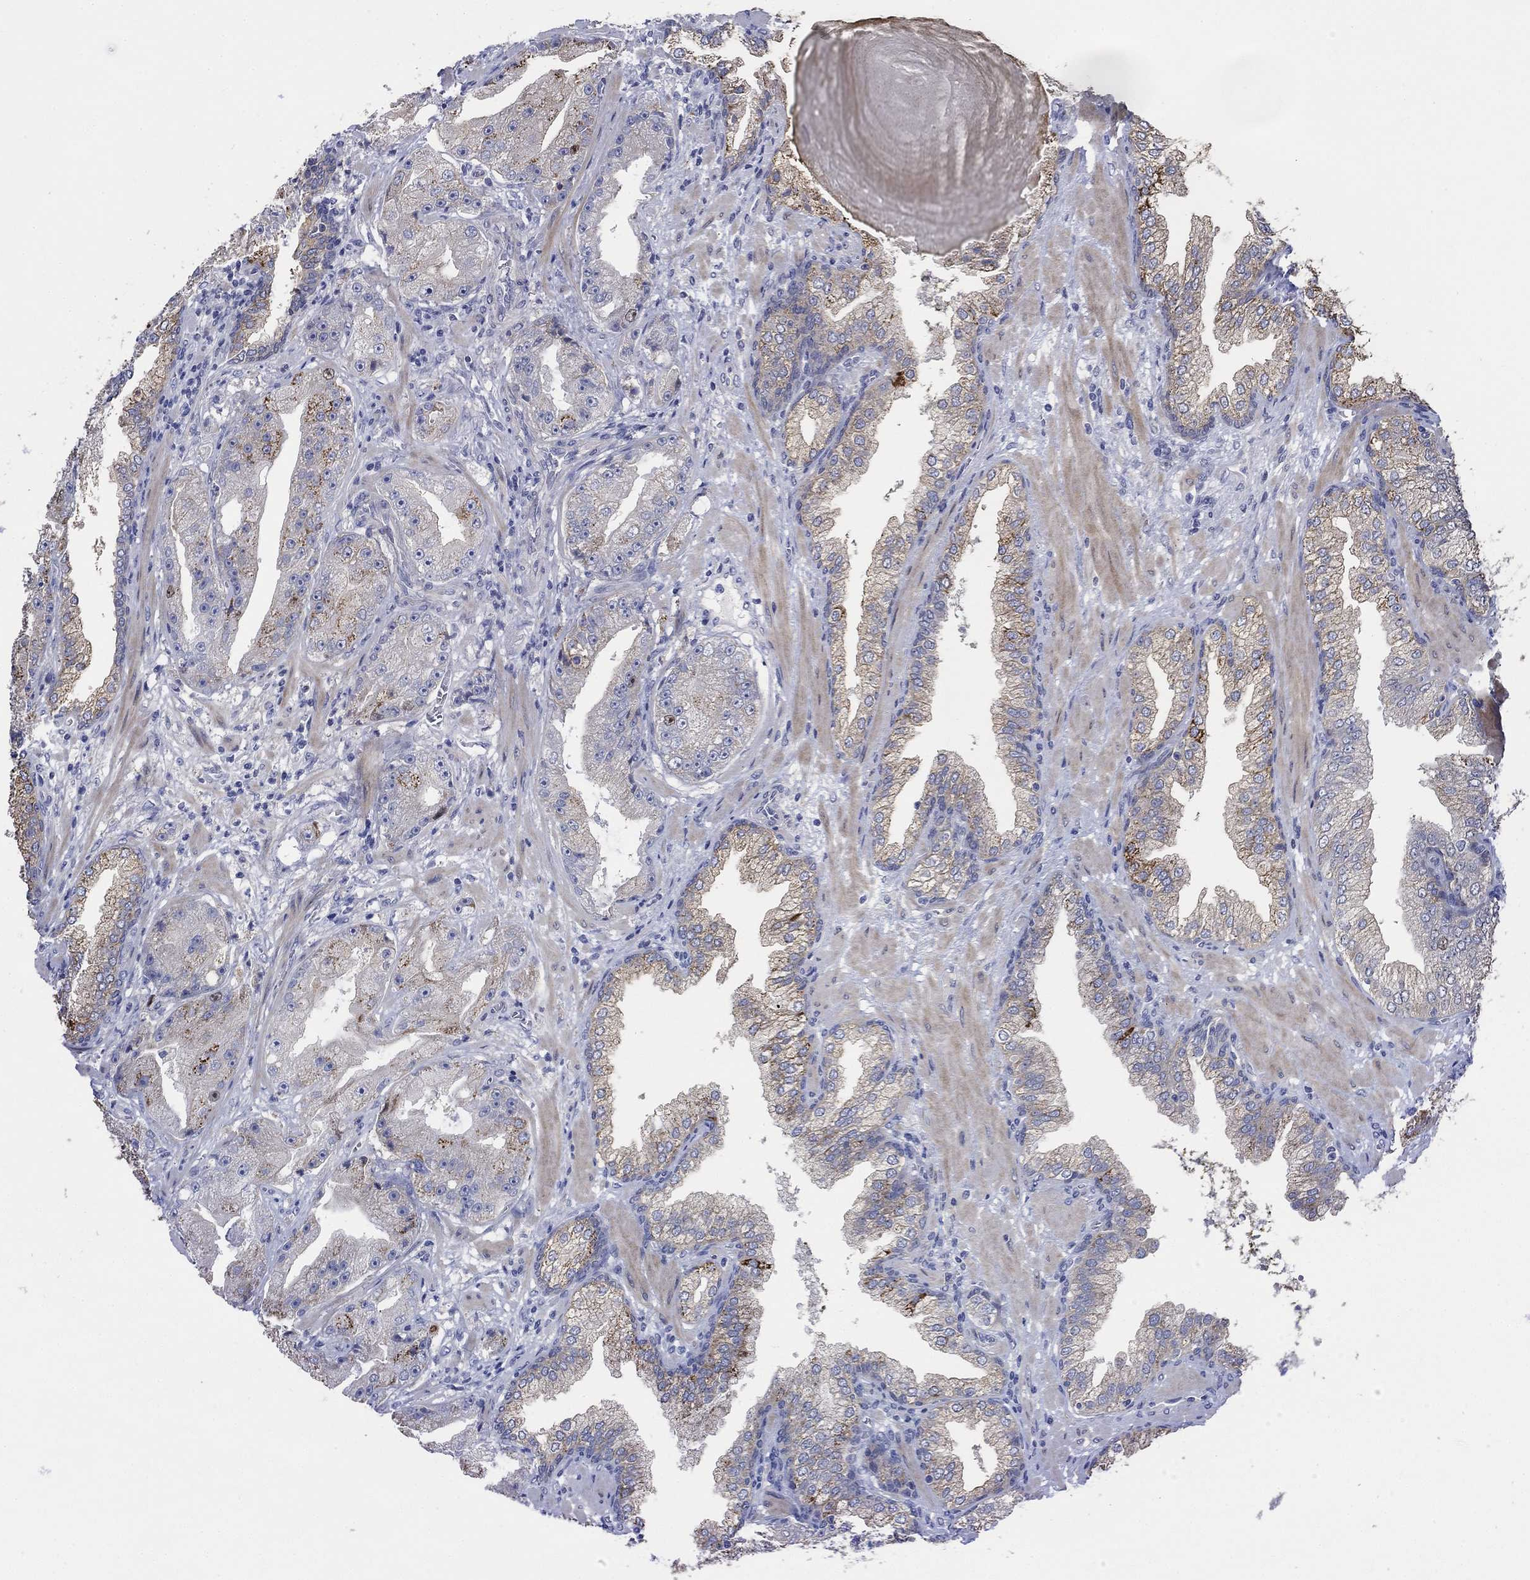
{"staining": {"intensity": "strong", "quantity": "<25%", "location": "cytoplasmic/membranous"}, "tissue": "prostate cancer", "cell_type": "Tumor cells", "image_type": "cancer", "snomed": [{"axis": "morphology", "description": "Adenocarcinoma, Low grade"}, {"axis": "topography", "description": "Prostate"}], "caption": "The micrograph reveals a brown stain indicating the presence of a protein in the cytoplasmic/membranous of tumor cells in prostate low-grade adenocarcinoma. Nuclei are stained in blue.", "gene": "PRC1", "patient": {"sex": "male", "age": 62}}